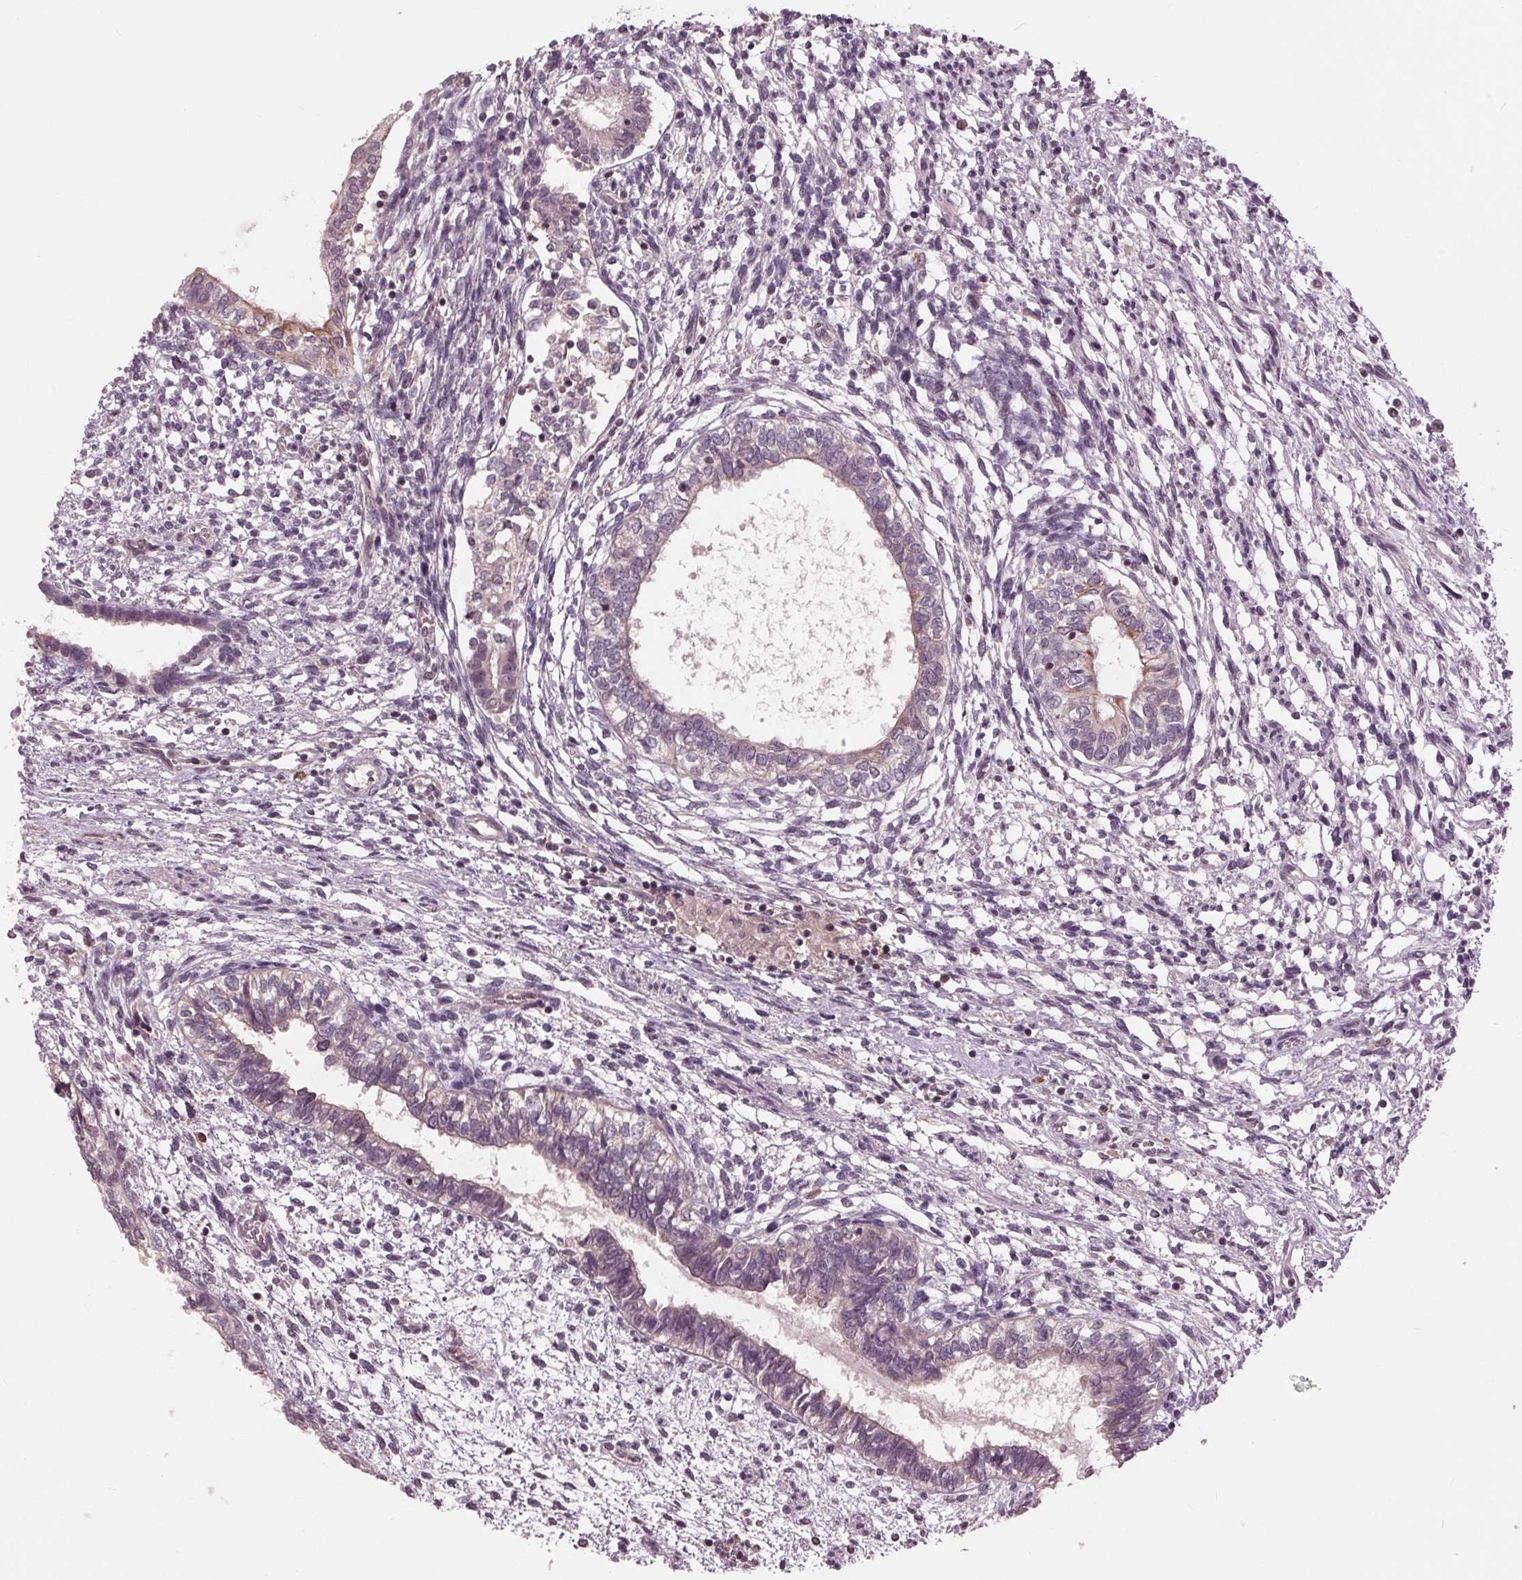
{"staining": {"intensity": "weak", "quantity": "<25%", "location": "cytoplasmic/membranous"}, "tissue": "testis cancer", "cell_type": "Tumor cells", "image_type": "cancer", "snomed": [{"axis": "morphology", "description": "Carcinoma, Embryonal, NOS"}, {"axis": "topography", "description": "Testis"}], "caption": "DAB immunohistochemical staining of testis embryonal carcinoma displays no significant positivity in tumor cells.", "gene": "SIGLEC6", "patient": {"sex": "male", "age": 37}}